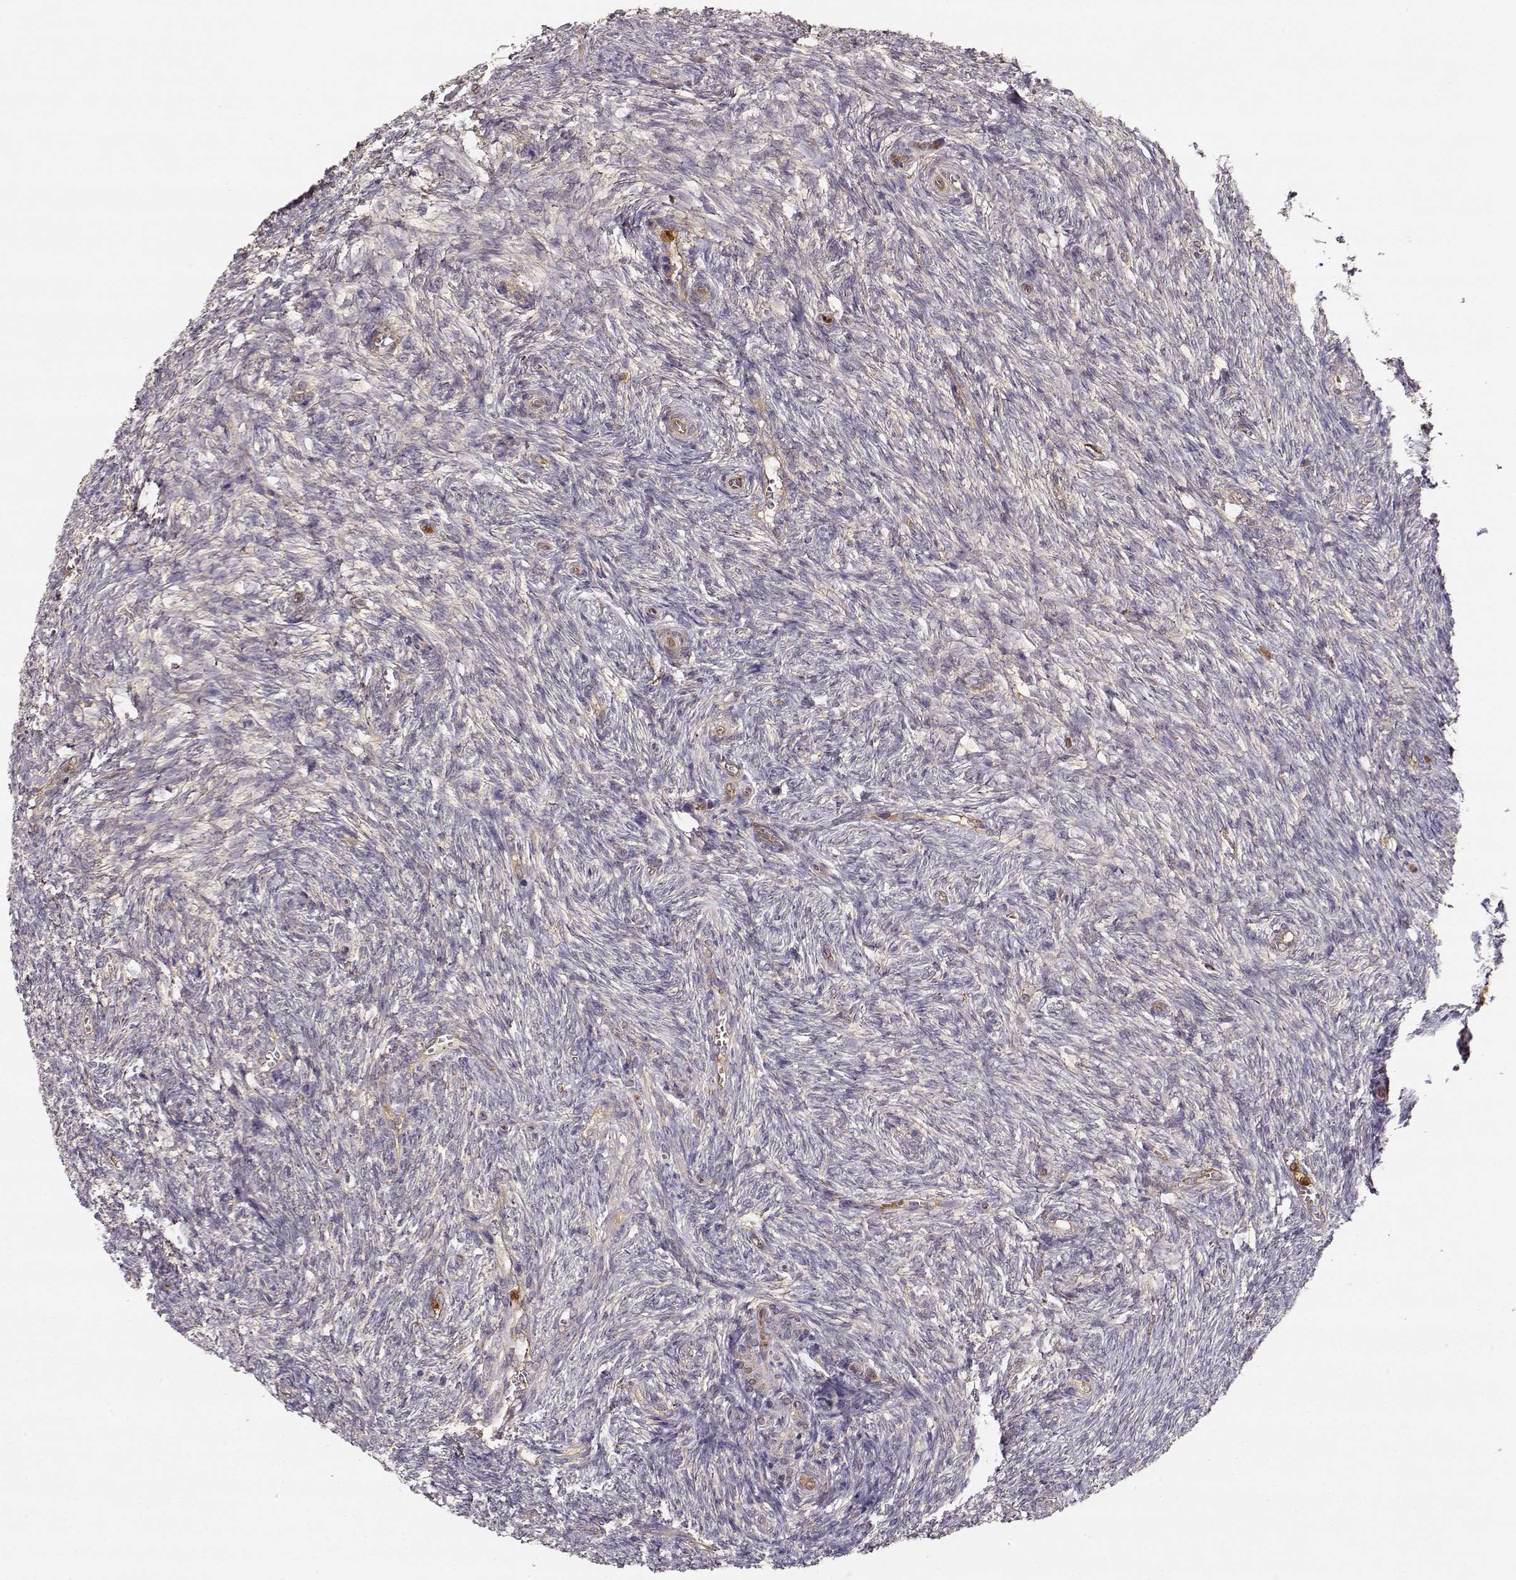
{"staining": {"intensity": "negative", "quantity": "none", "location": "none"}, "tissue": "ovary", "cell_type": "Follicle cells", "image_type": "normal", "snomed": [{"axis": "morphology", "description": "Normal tissue, NOS"}, {"axis": "topography", "description": "Ovary"}], "caption": "An immunohistochemistry micrograph of benign ovary is shown. There is no staining in follicle cells of ovary. (IHC, brightfield microscopy, high magnification).", "gene": "ARHGEF2", "patient": {"sex": "female", "age": 43}}